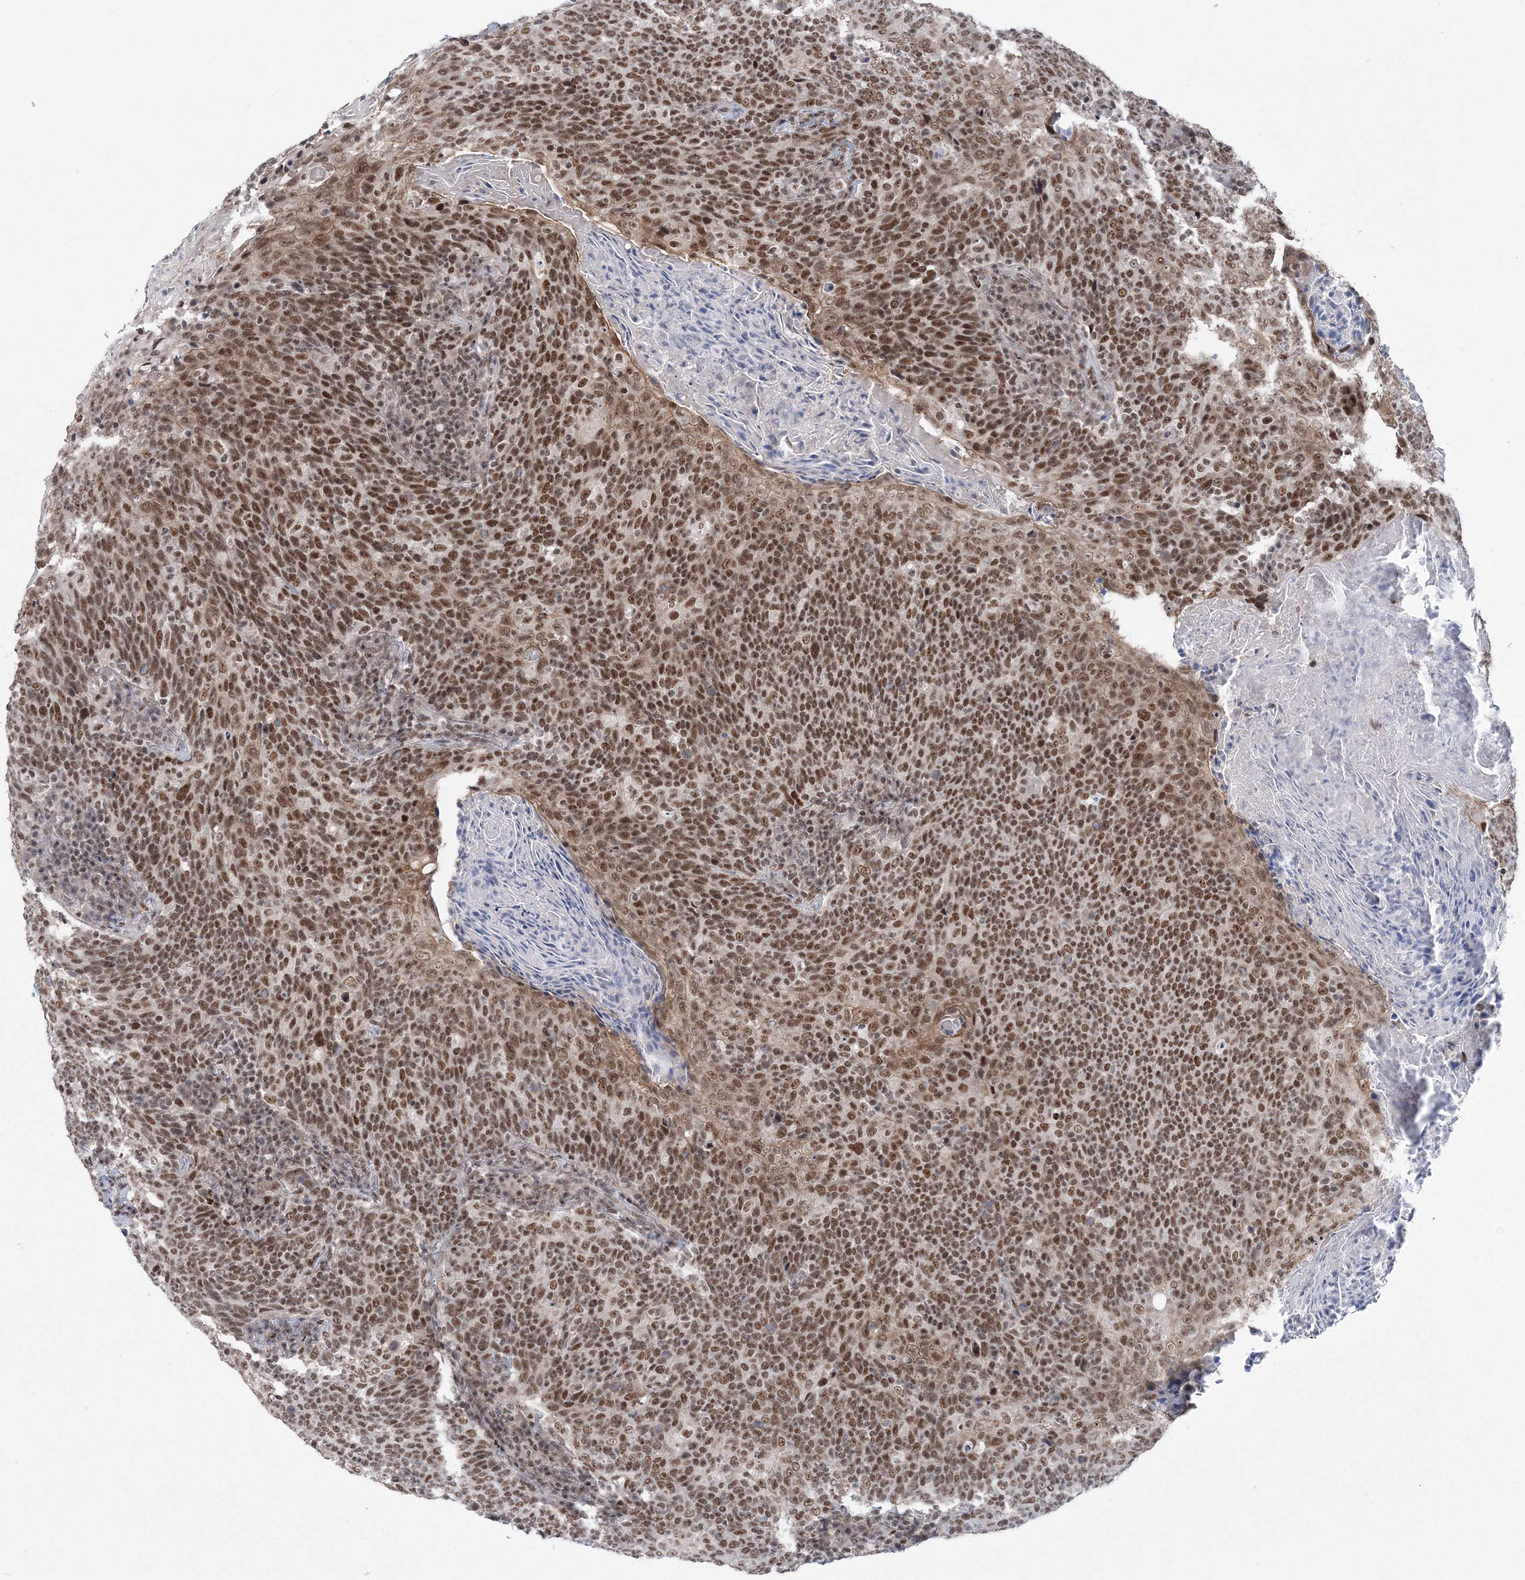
{"staining": {"intensity": "moderate", "quantity": ">75%", "location": "nuclear"}, "tissue": "head and neck cancer", "cell_type": "Tumor cells", "image_type": "cancer", "snomed": [{"axis": "morphology", "description": "Squamous cell carcinoma, NOS"}, {"axis": "morphology", "description": "Squamous cell carcinoma, metastatic, NOS"}, {"axis": "topography", "description": "Lymph node"}, {"axis": "topography", "description": "Head-Neck"}], "caption": "Head and neck cancer was stained to show a protein in brown. There is medium levels of moderate nuclear expression in approximately >75% of tumor cells. Using DAB (brown) and hematoxylin (blue) stains, captured at high magnification using brightfield microscopy.", "gene": "PDS5A", "patient": {"sex": "male", "age": 62}}